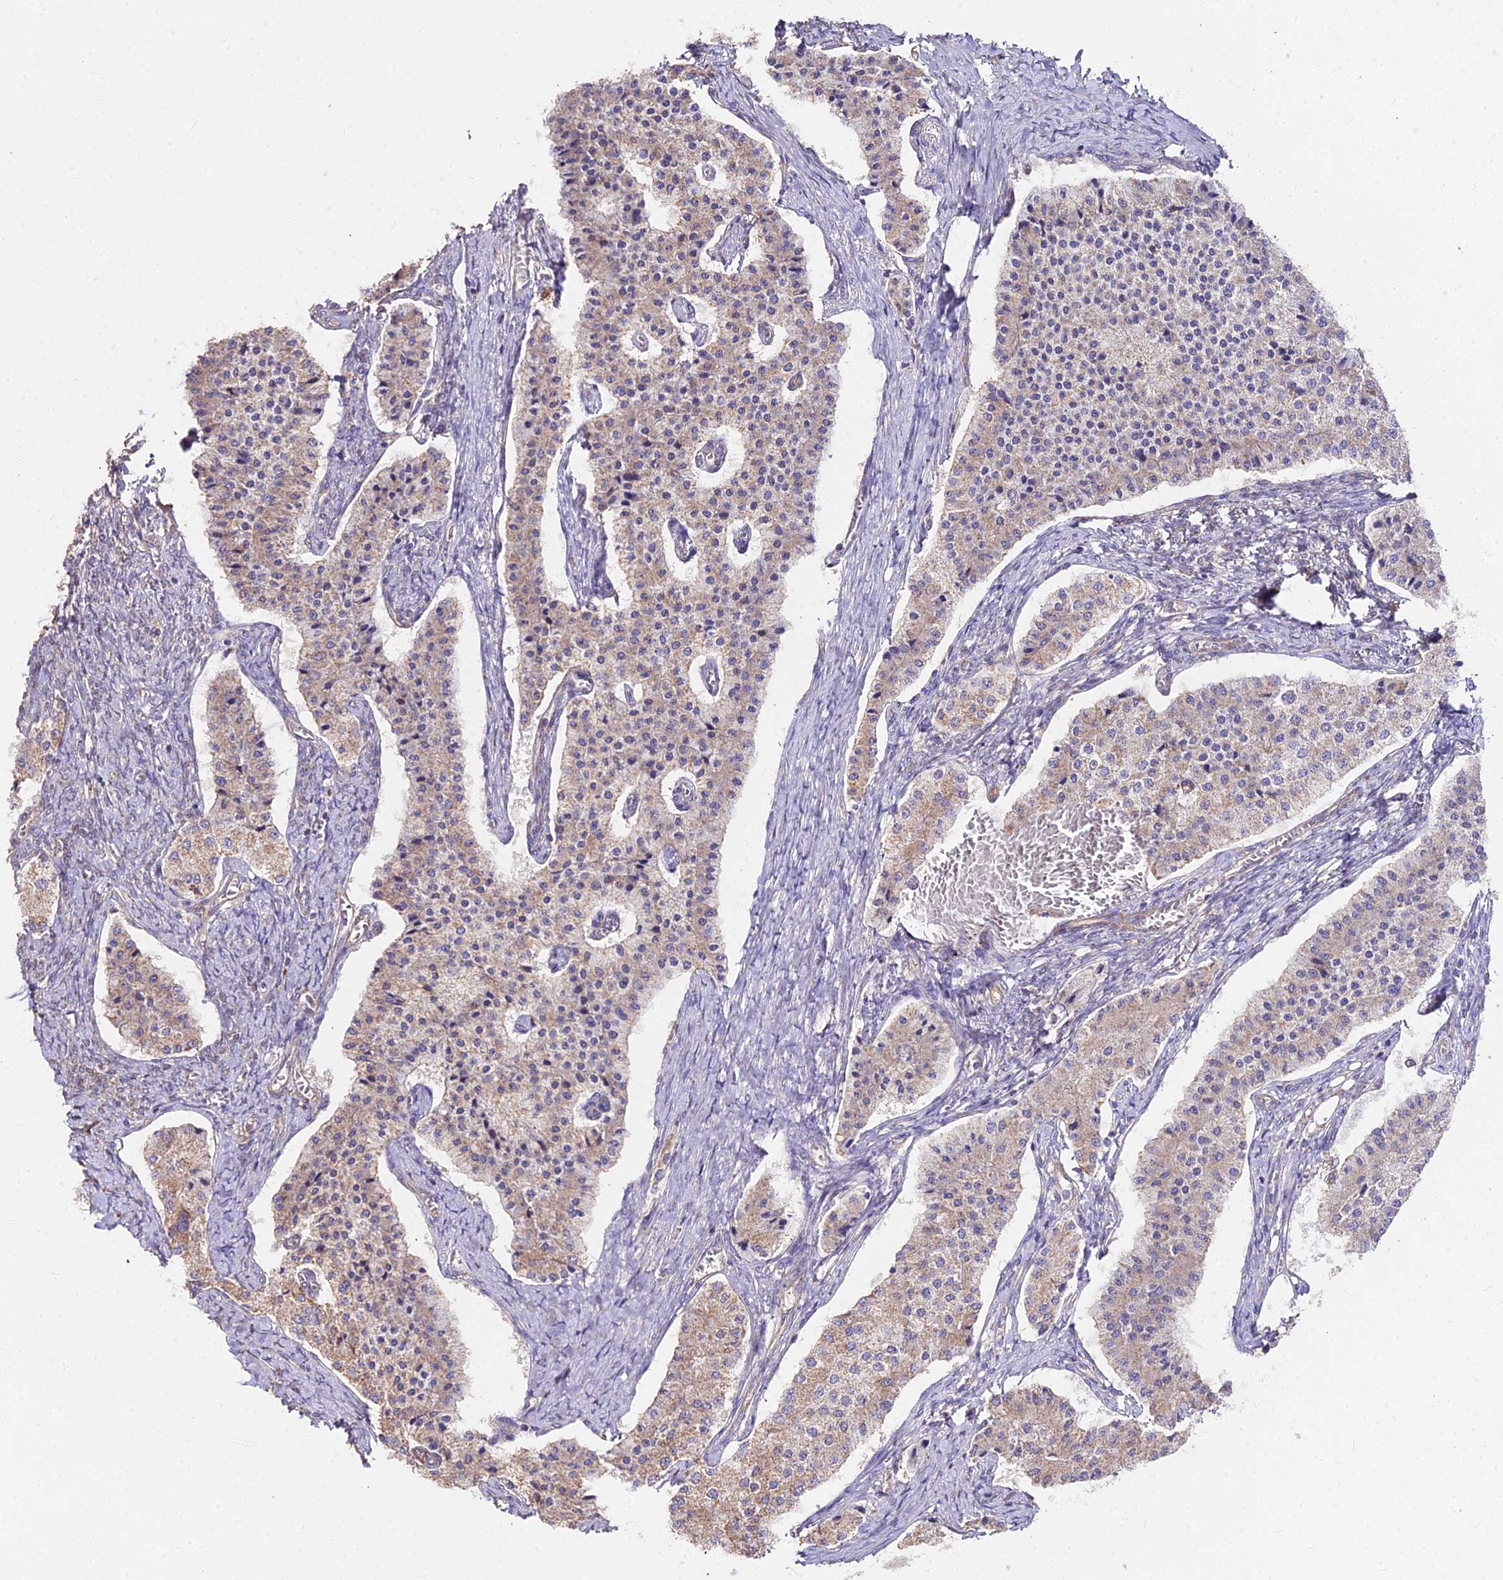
{"staining": {"intensity": "weak", "quantity": "25%-75%", "location": "cytoplasmic/membranous"}, "tissue": "carcinoid", "cell_type": "Tumor cells", "image_type": "cancer", "snomed": [{"axis": "morphology", "description": "Carcinoid, malignant, NOS"}, {"axis": "topography", "description": "Colon"}], "caption": "Carcinoid stained with IHC demonstrates weak cytoplasmic/membranous positivity in about 25%-75% of tumor cells. The staining is performed using DAB brown chromogen to label protein expression. The nuclei are counter-stained blue using hematoxylin.", "gene": "METTL13", "patient": {"sex": "female", "age": 52}}